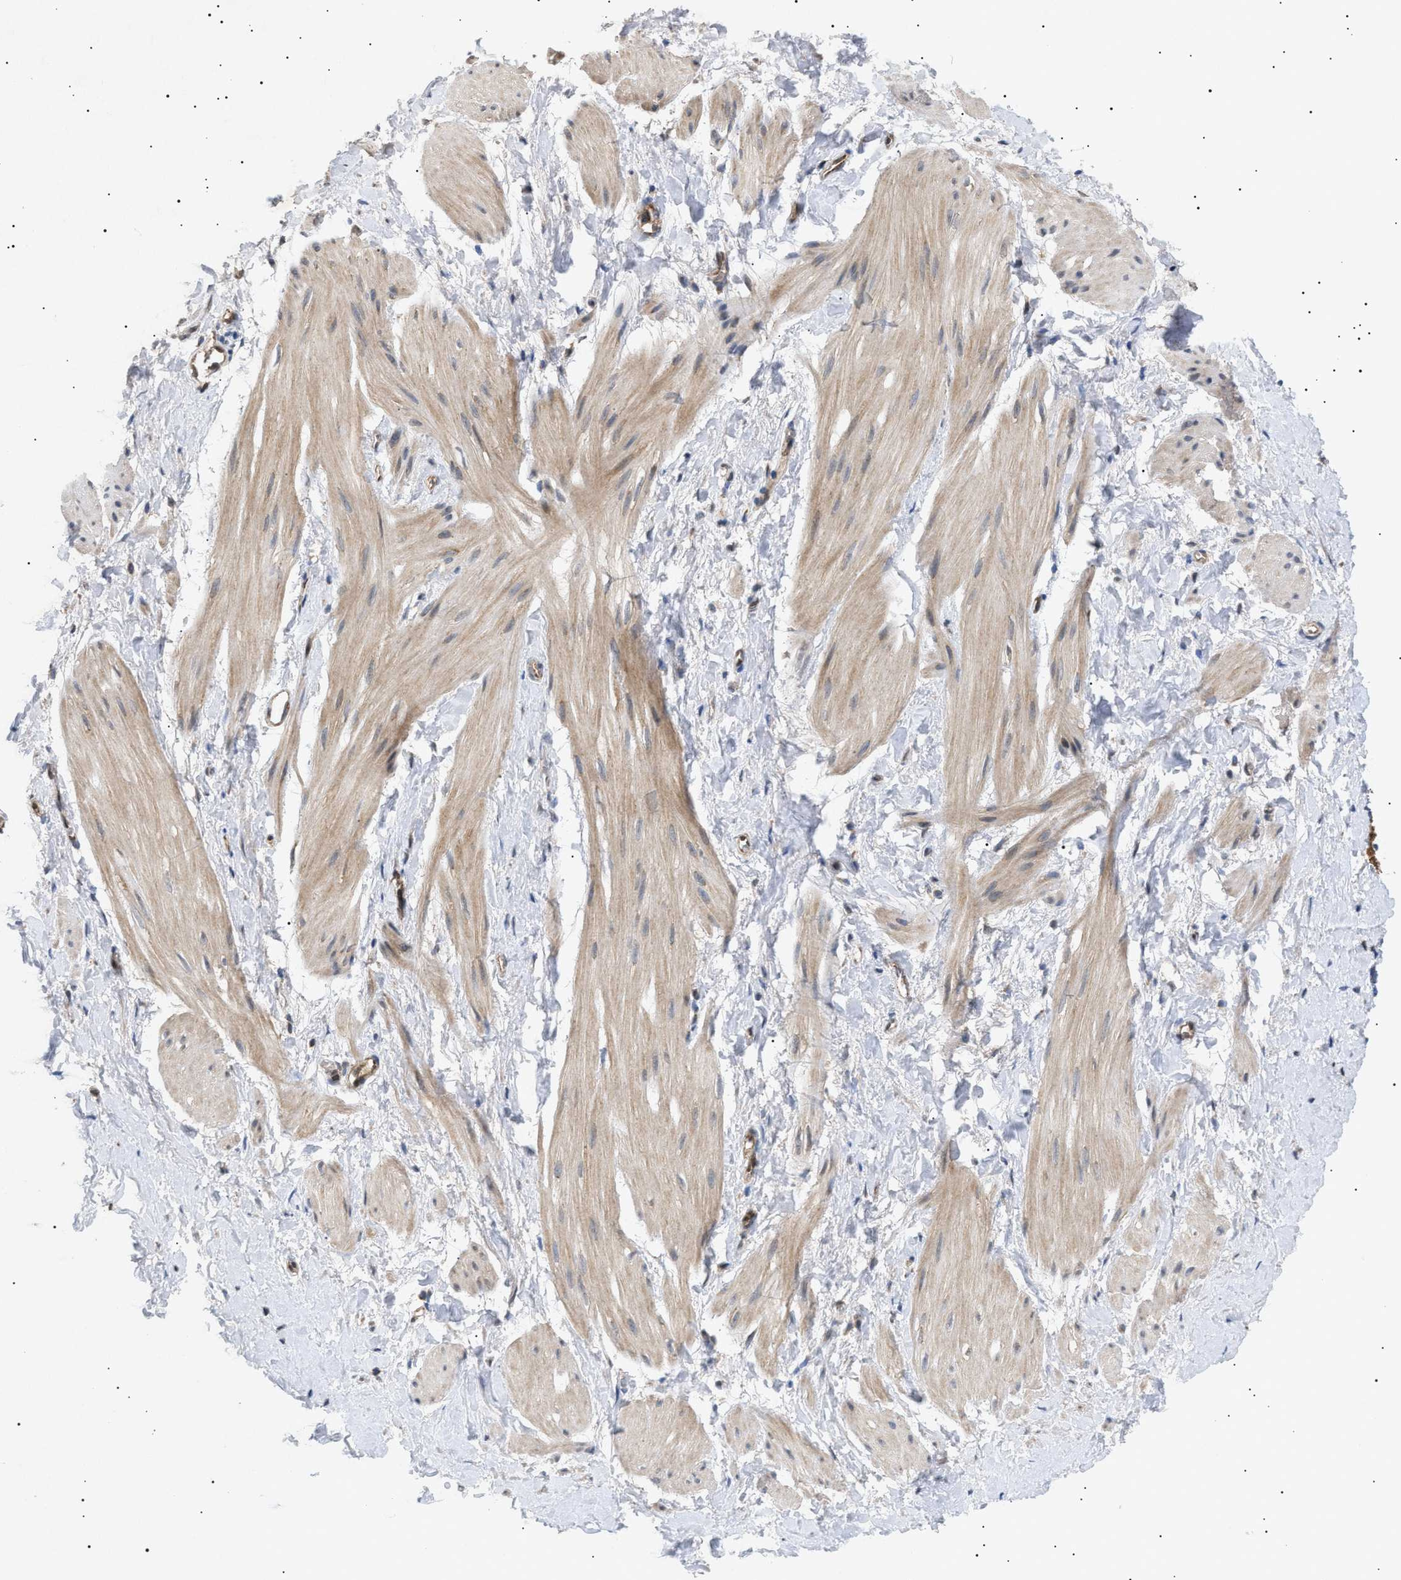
{"staining": {"intensity": "moderate", "quantity": "25%-75%", "location": "cytoplasmic/membranous"}, "tissue": "smooth muscle", "cell_type": "Smooth muscle cells", "image_type": "normal", "snomed": [{"axis": "morphology", "description": "Normal tissue, NOS"}, {"axis": "topography", "description": "Smooth muscle"}], "caption": "Immunohistochemistry histopathology image of benign smooth muscle: human smooth muscle stained using immunohistochemistry demonstrates medium levels of moderate protein expression localized specifically in the cytoplasmic/membranous of smooth muscle cells, appearing as a cytoplasmic/membranous brown color.", "gene": "SIRT5", "patient": {"sex": "male", "age": 16}}